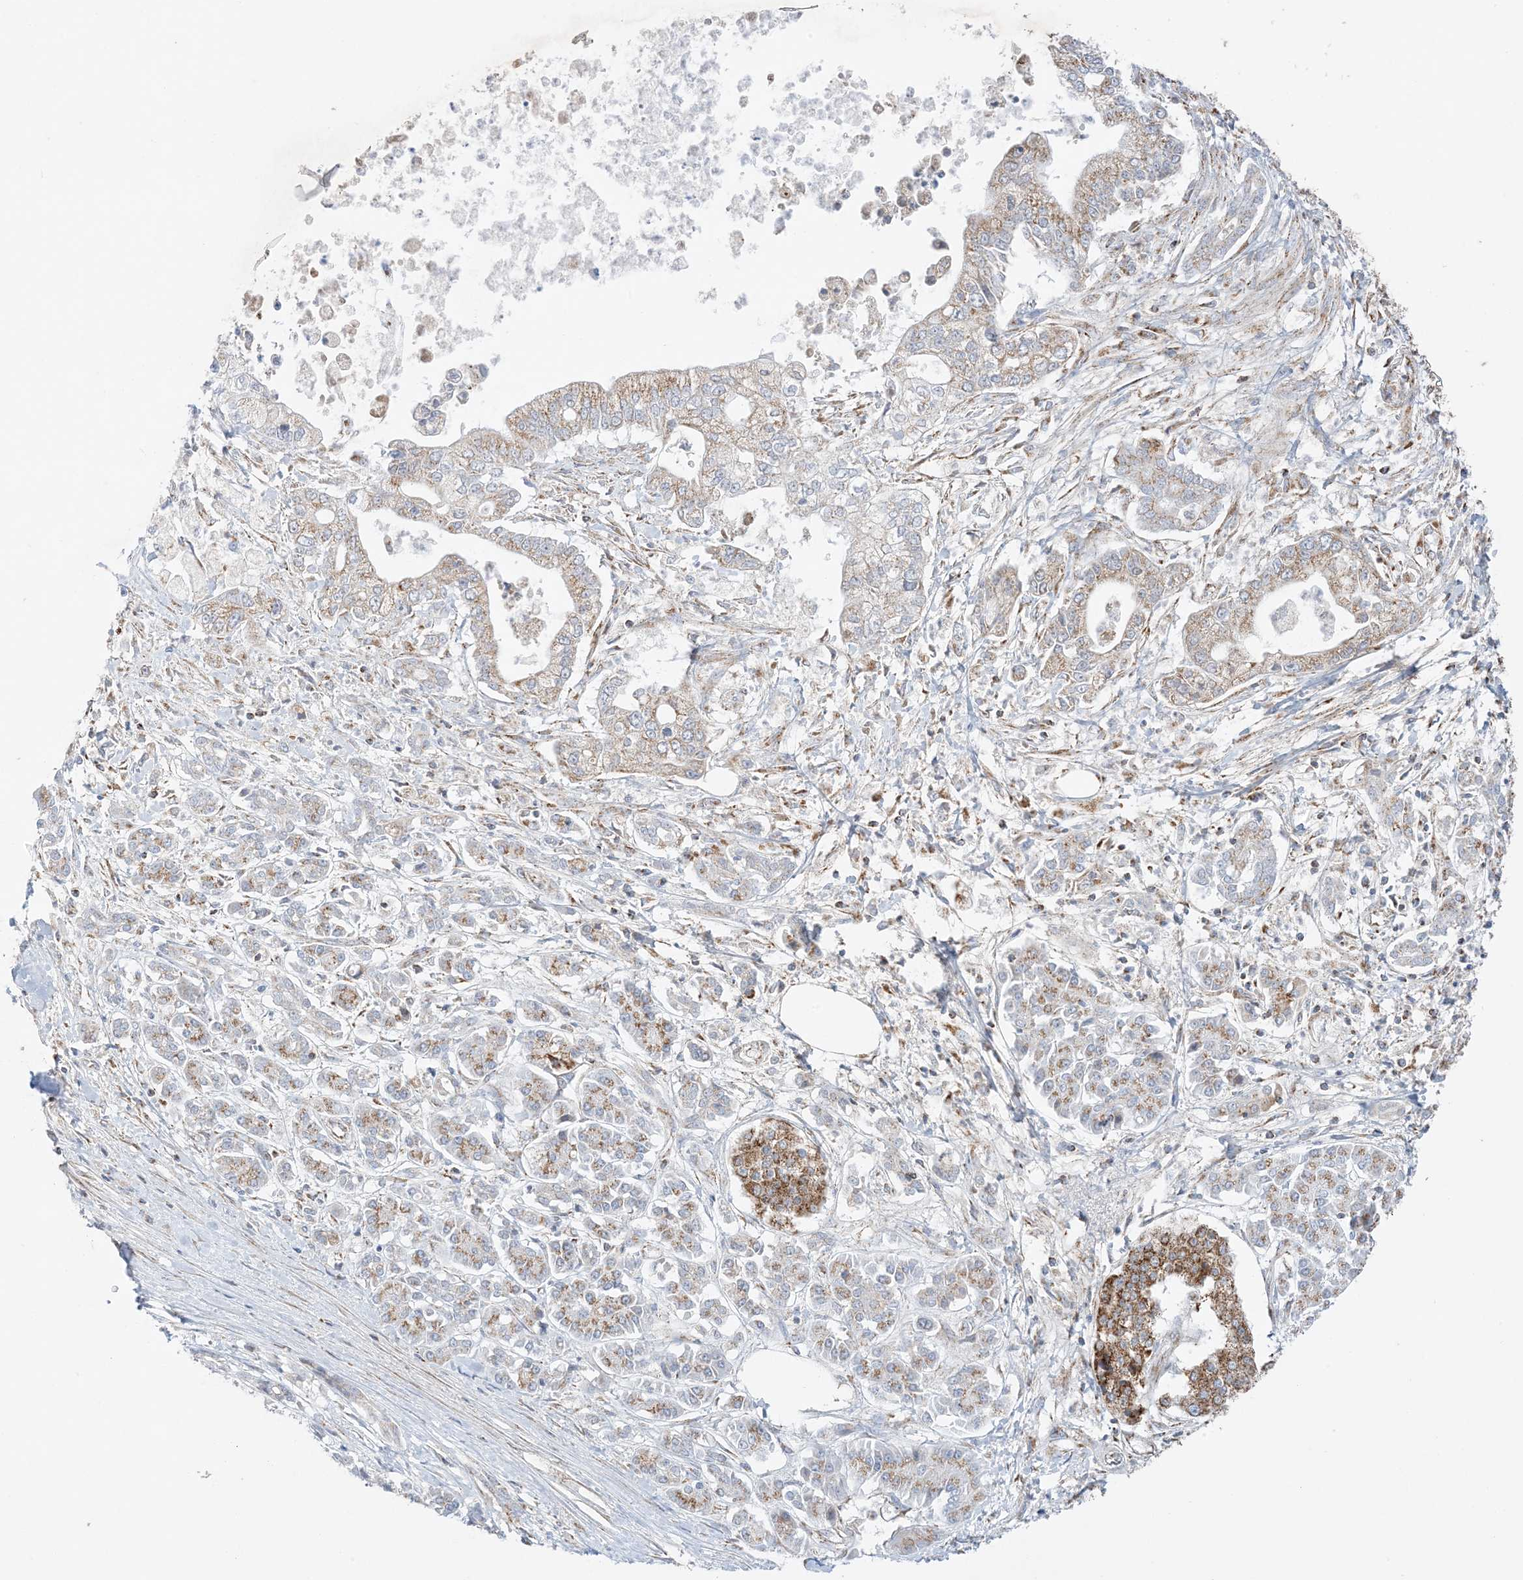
{"staining": {"intensity": "moderate", "quantity": "<25%", "location": "cytoplasmic/membranous"}, "tissue": "pancreatic cancer", "cell_type": "Tumor cells", "image_type": "cancer", "snomed": [{"axis": "morphology", "description": "Adenocarcinoma, NOS"}, {"axis": "topography", "description": "Pancreas"}], "caption": "An IHC photomicrograph of tumor tissue is shown. Protein staining in brown labels moderate cytoplasmic/membranous positivity in pancreatic cancer (adenocarcinoma) within tumor cells.", "gene": "SLC25A12", "patient": {"sex": "male", "age": 69}}